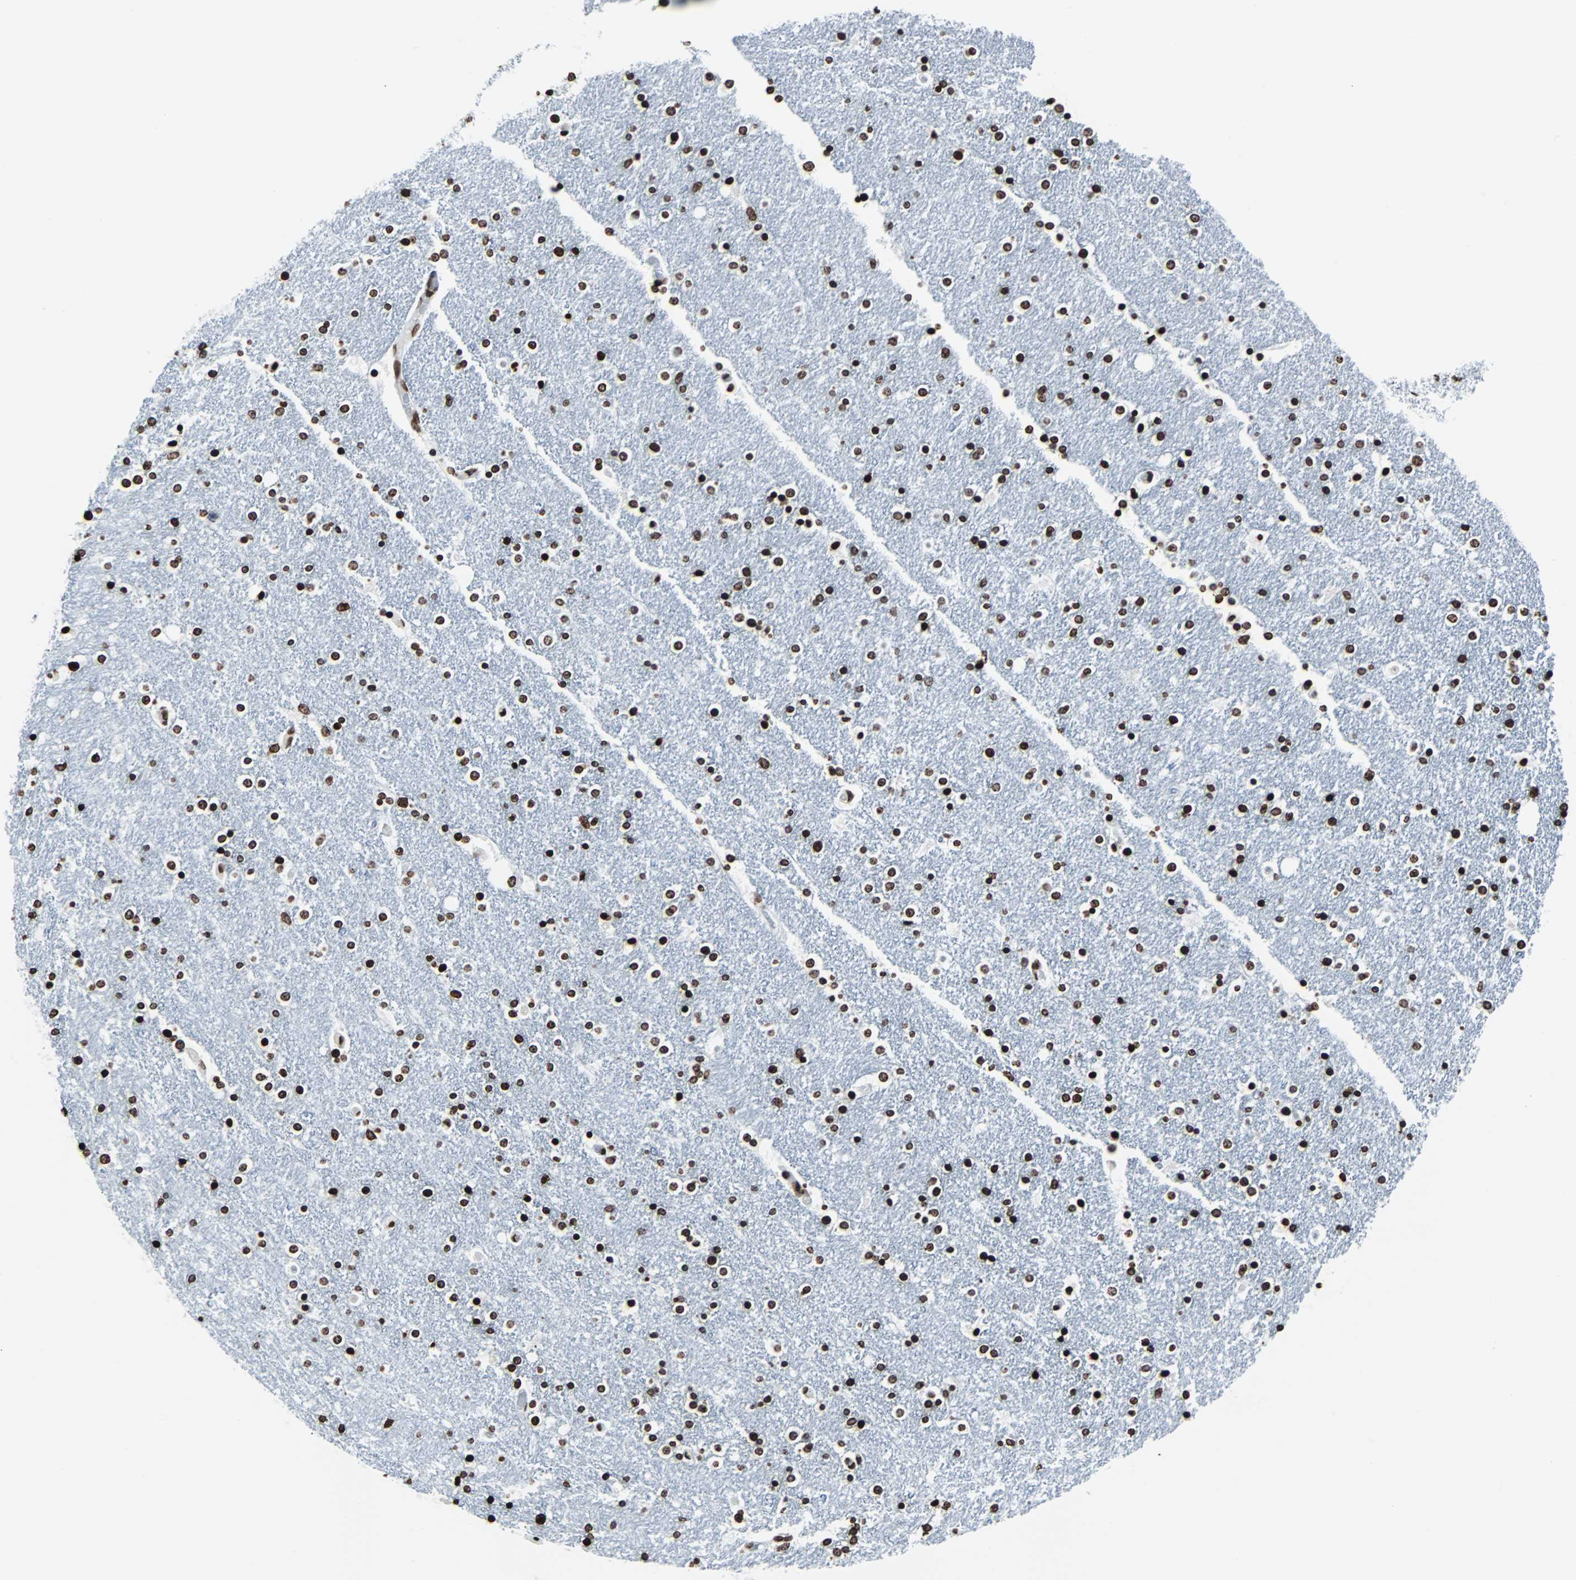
{"staining": {"intensity": "strong", "quantity": ">75%", "location": "nuclear"}, "tissue": "caudate", "cell_type": "Glial cells", "image_type": "normal", "snomed": [{"axis": "morphology", "description": "Normal tissue, NOS"}, {"axis": "topography", "description": "Lateral ventricle wall"}], "caption": "The immunohistochemical stain labels strong nuclear expression in glial cells of benign caudate.", "gene": "H2BC18", "patient": {"sex": "female", "age": 54}}